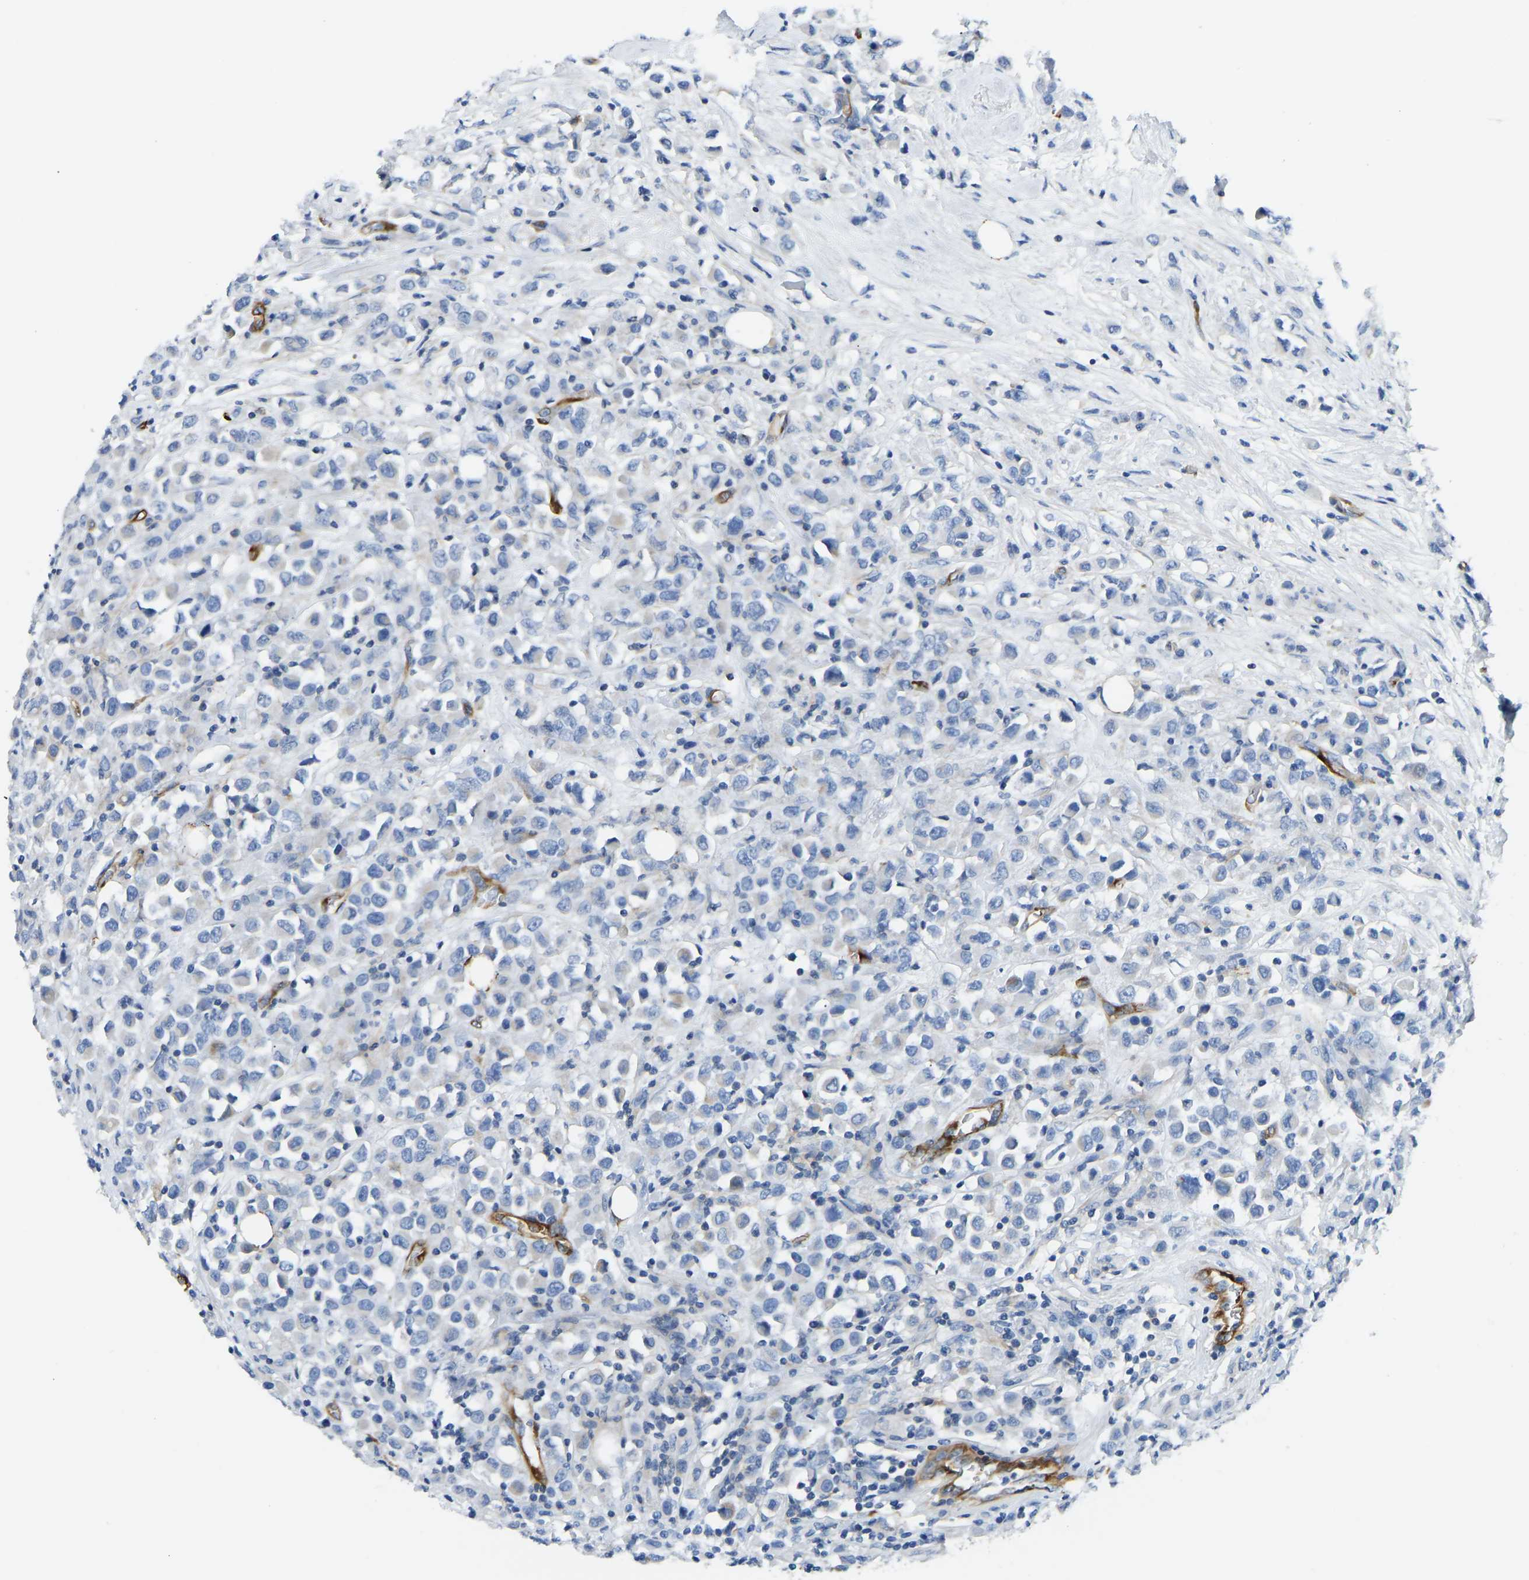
{"staining": {"intensity": "negative", "quantity": "none", "location": "none"}, "tissue": "breast cancer", "cell_type": "Tumor cells", "image_type": "cancer", "snomed": [{"axis": "morphology", "description": "Duct carcinoma"}, {"axis": "topography", "description": "Breast"}], "caption": "This is an immunohistochemistry (IHC) histopathology image of breast intraductal carcinoma. There is no positivity in tumor cells.", "gene": "COL15A1", "patient": {"sex": "female", "age": 61}}